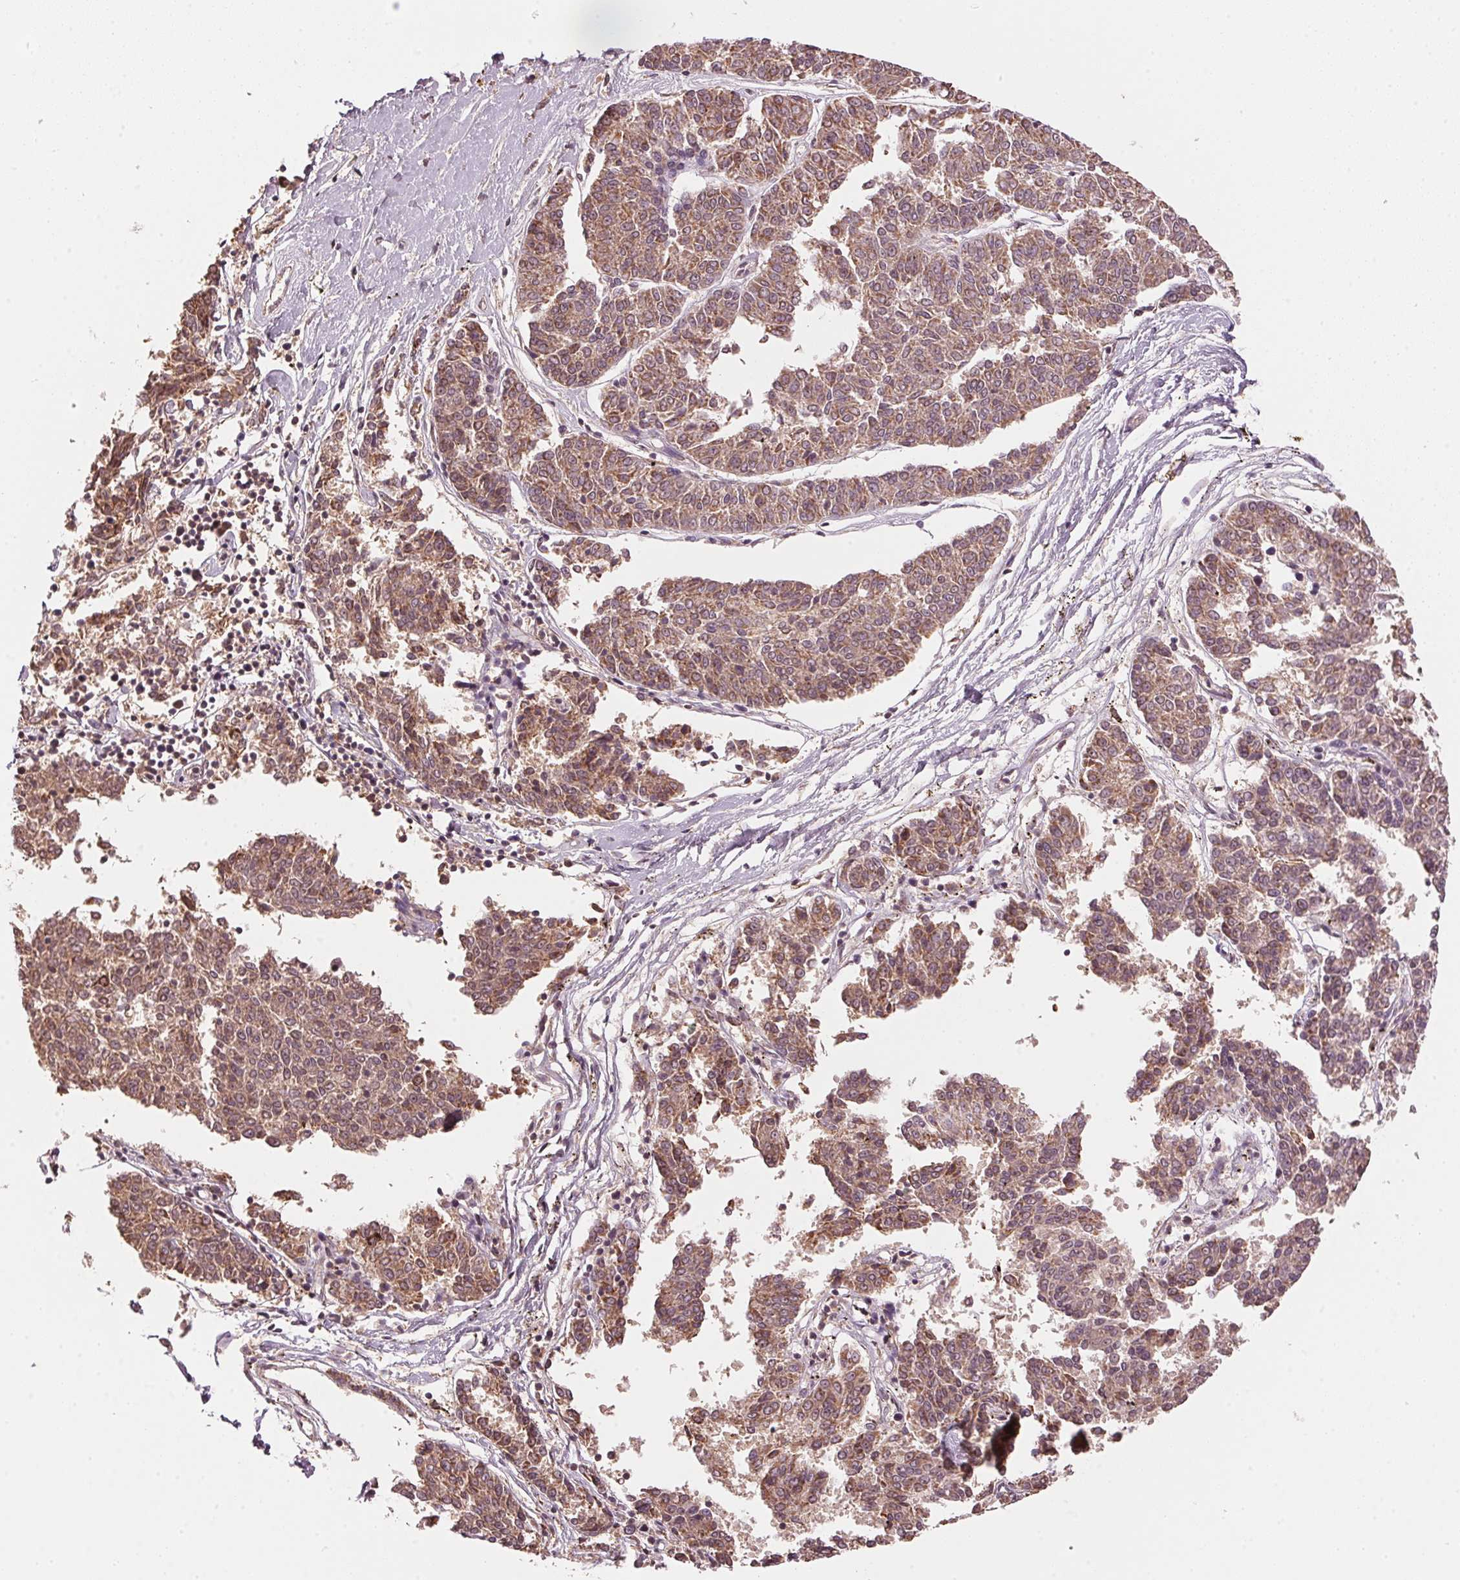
{"staining": {"intensity": "moderate", "quantity": ">75%", "location": "cytoplasmic/membranous"}, "tissue": "melanoma", "cell_type": "Tumor cells", "image_type": "cancer", "snomed": [{"axis": "morphology", "description": "Malignant melanoma, NOS"}, {"axis": "topography", "description": "Skin"}], "caption": "A histopathology image showing moderate cytoplasmic/membranous expression in about >75% of tumor cells in melanoma, as visualized by brown immunohistochemical staining.", "gene": "ARHGAP6", "patient": {"sex": "female", "age": 72}}